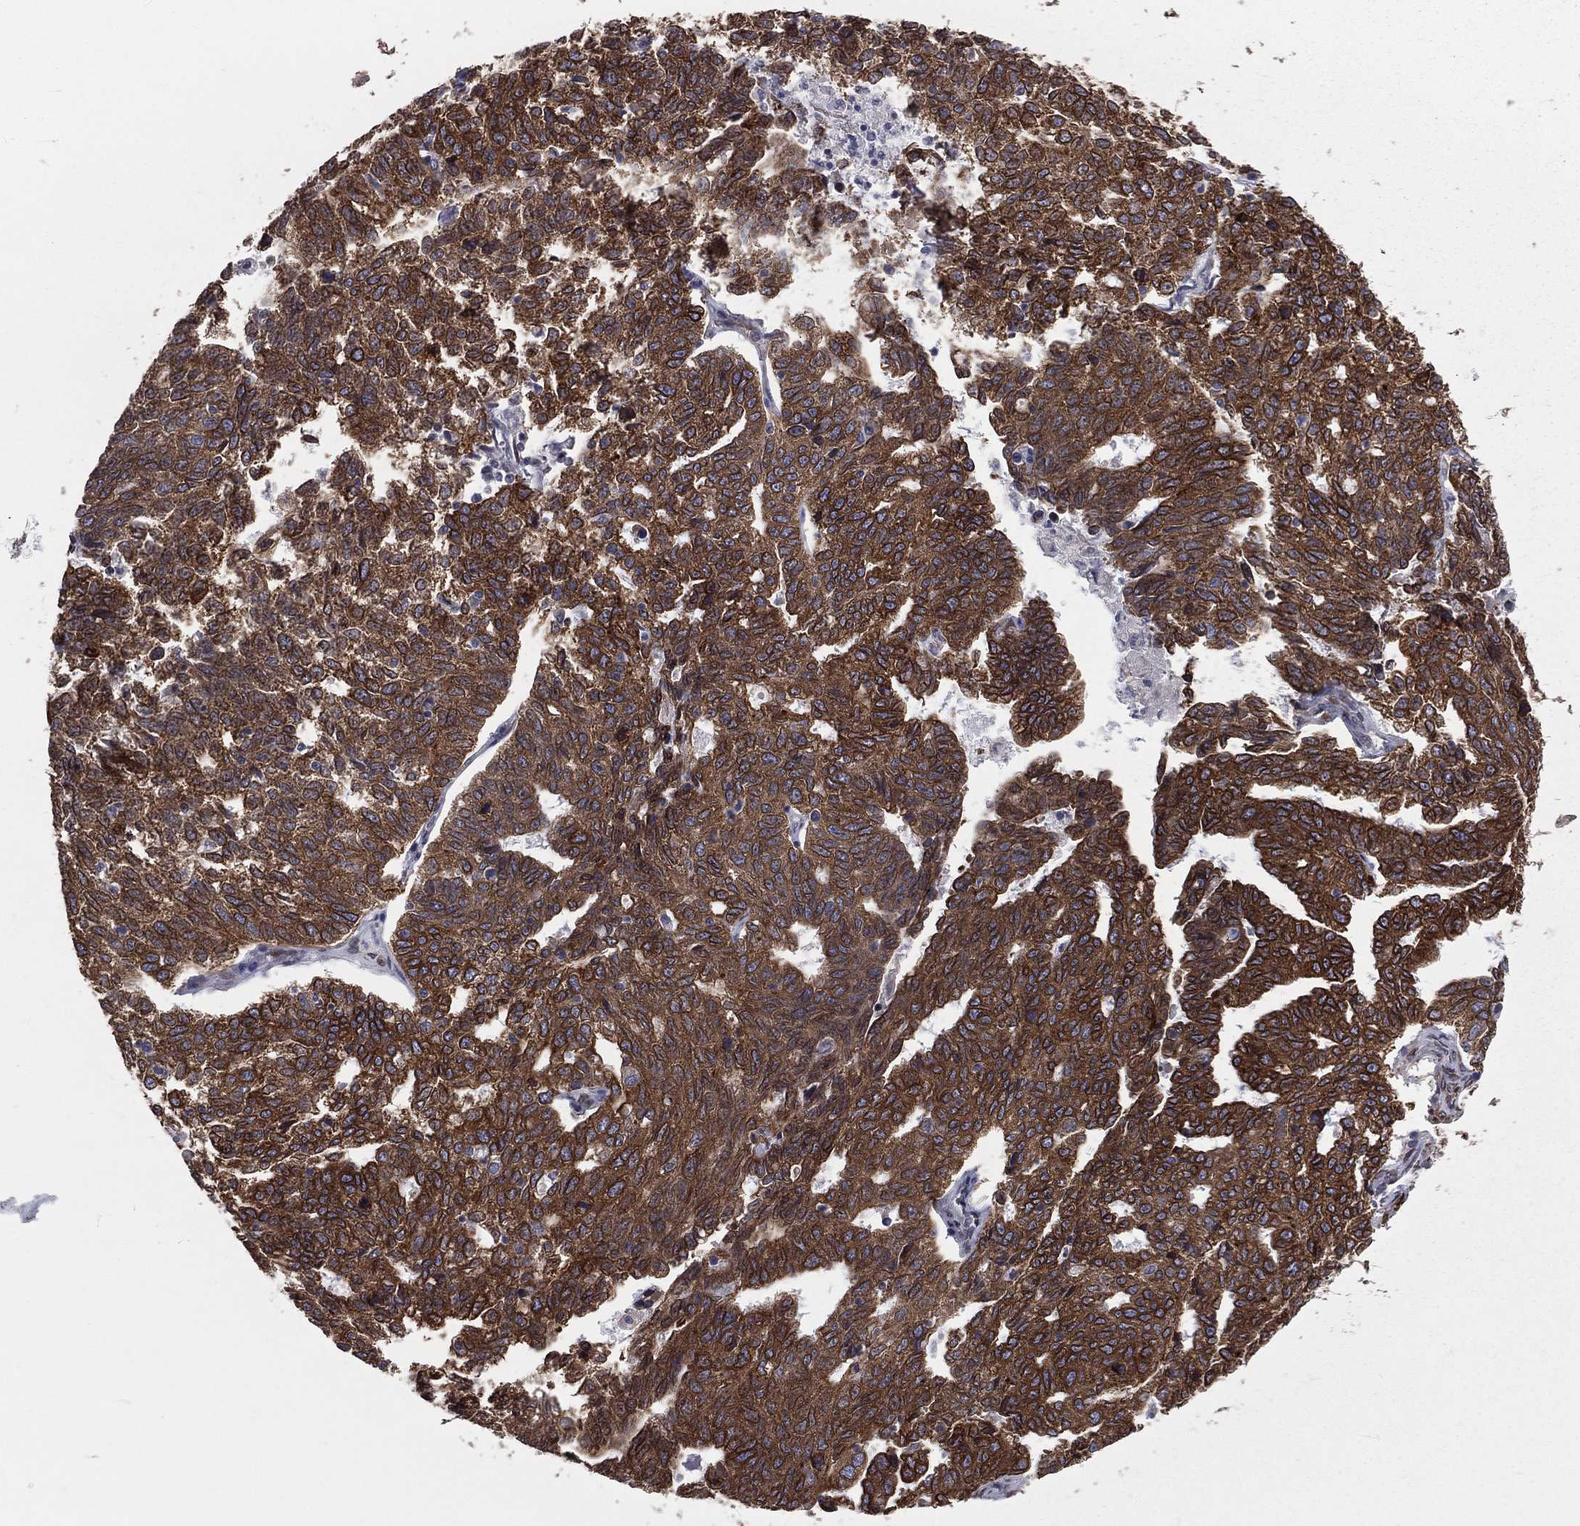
{"staining": {"intensity": "strong", "quantity": ">75%", "location": "cytoplasmic/membranous"}, "tissue": "ovarian cancer", "cell_type": "Tumor cells", "image_type": "cancer", "snomed": [{"axis": "morphology", "description": "Cystadenocarcinoma, serous, NOS"}, {"axis": "topography", "description": "Ovary"}], "caption": "Brown immunohistochemical staining in human ovarian cancer exhibits strong cytoplasmic/membranous staining in about >75% of tumor cells.", "gene": "PGRMC1", "patient": {"sex": "female", "age": 71}}